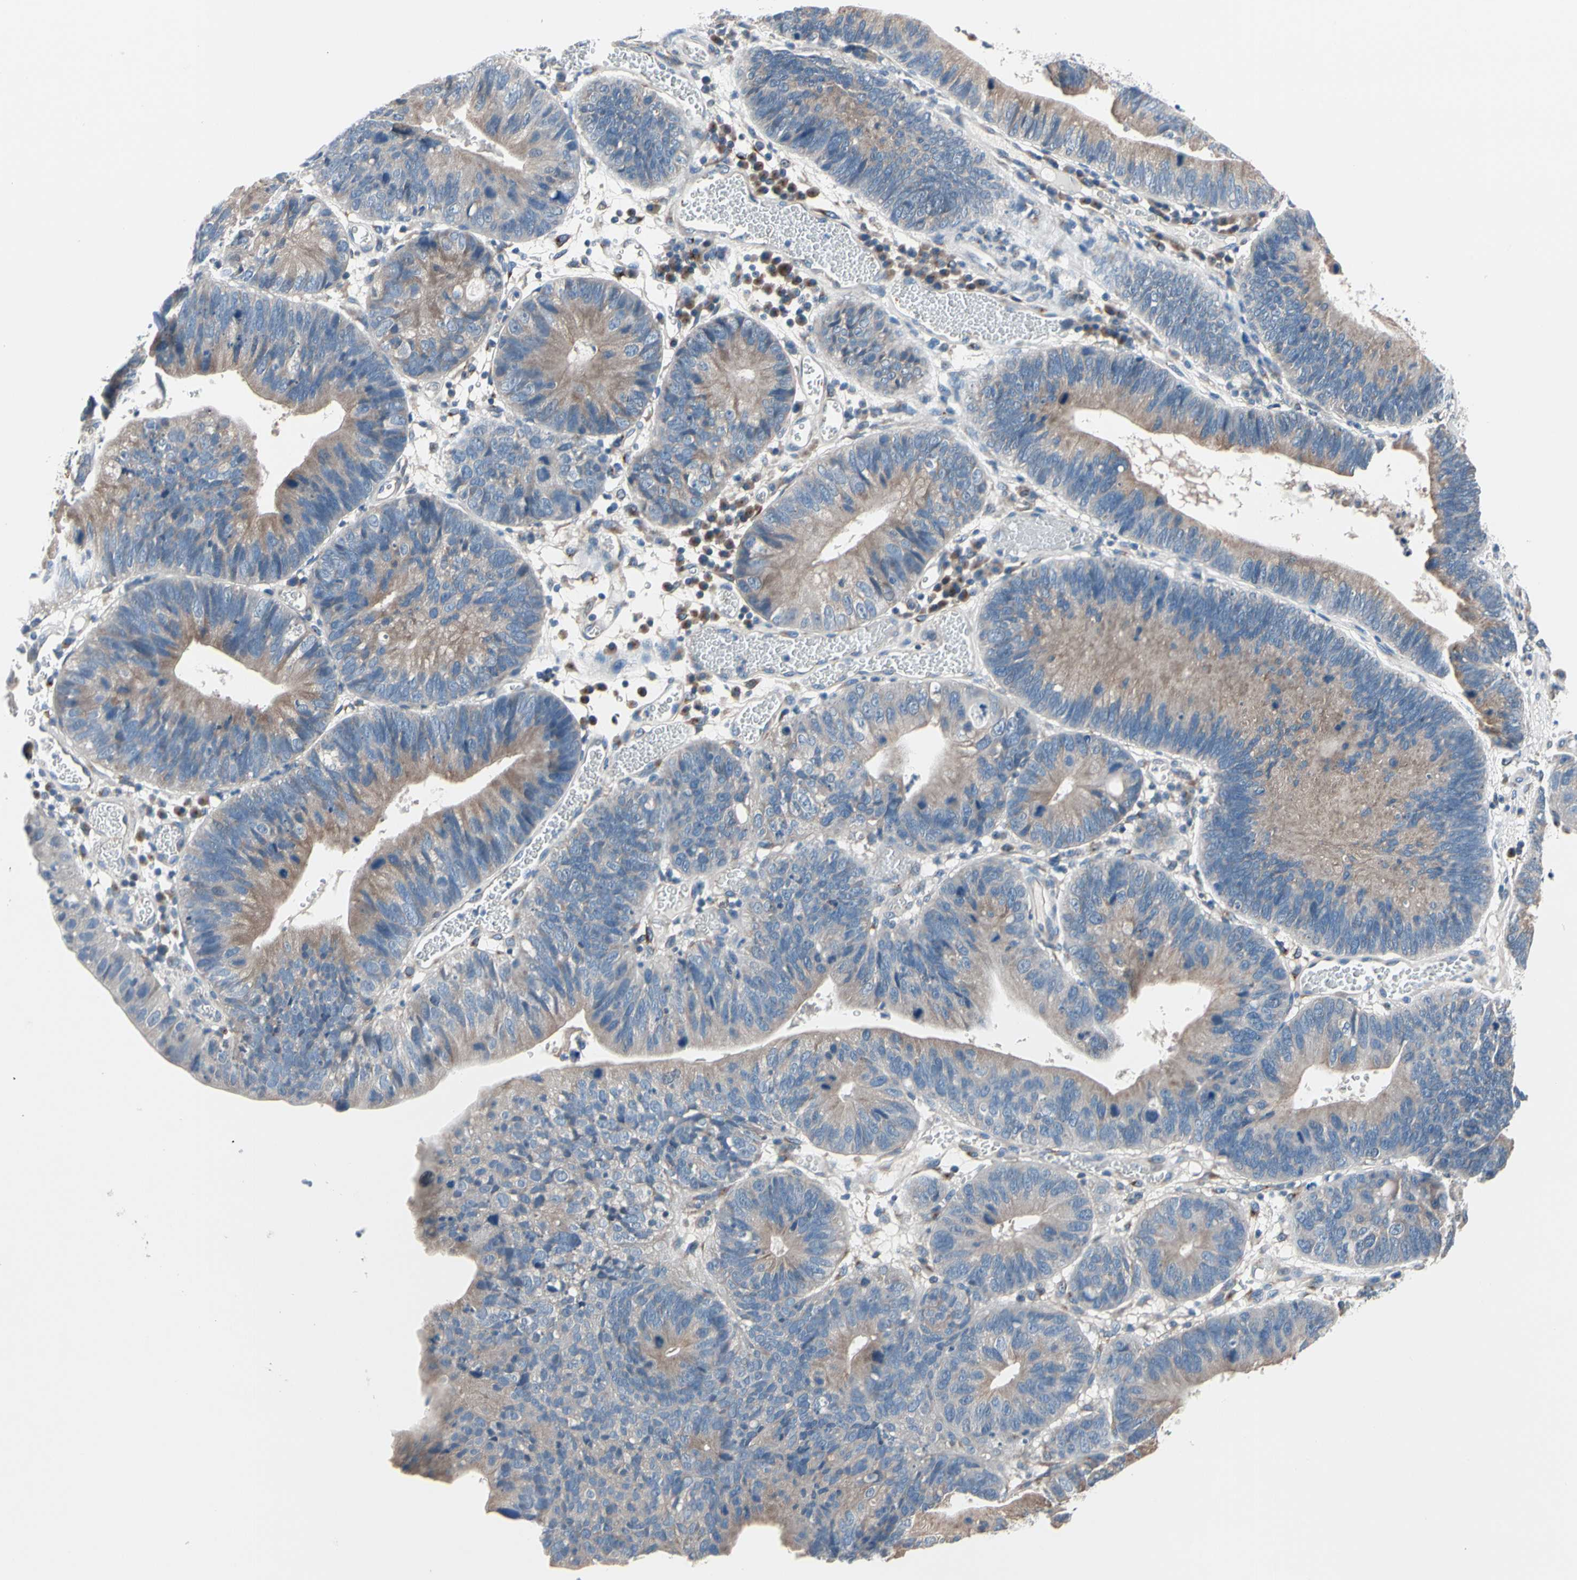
{"staining": {"intensity": "moderate", "quantity": ">75%", "location": "cytoplasmic/membranous"}, "tissue": "stomach cancer", "cell_type": "Tumor cells", "image_type": "cancer", "snomed": [{"axis": "morphology", "description": "Adenocarcinoma, NOS"}, {"axis": "topography", "description": "Stomach"}], "caption": "A medium amount of moderate cytoplasmic/membranous staining is seen in about >75% of tumor cells in adenocarcinoma (stomach) tissue.", "gene": "PRKAR2B", "patient": {"sex": "male", "age": 59}}